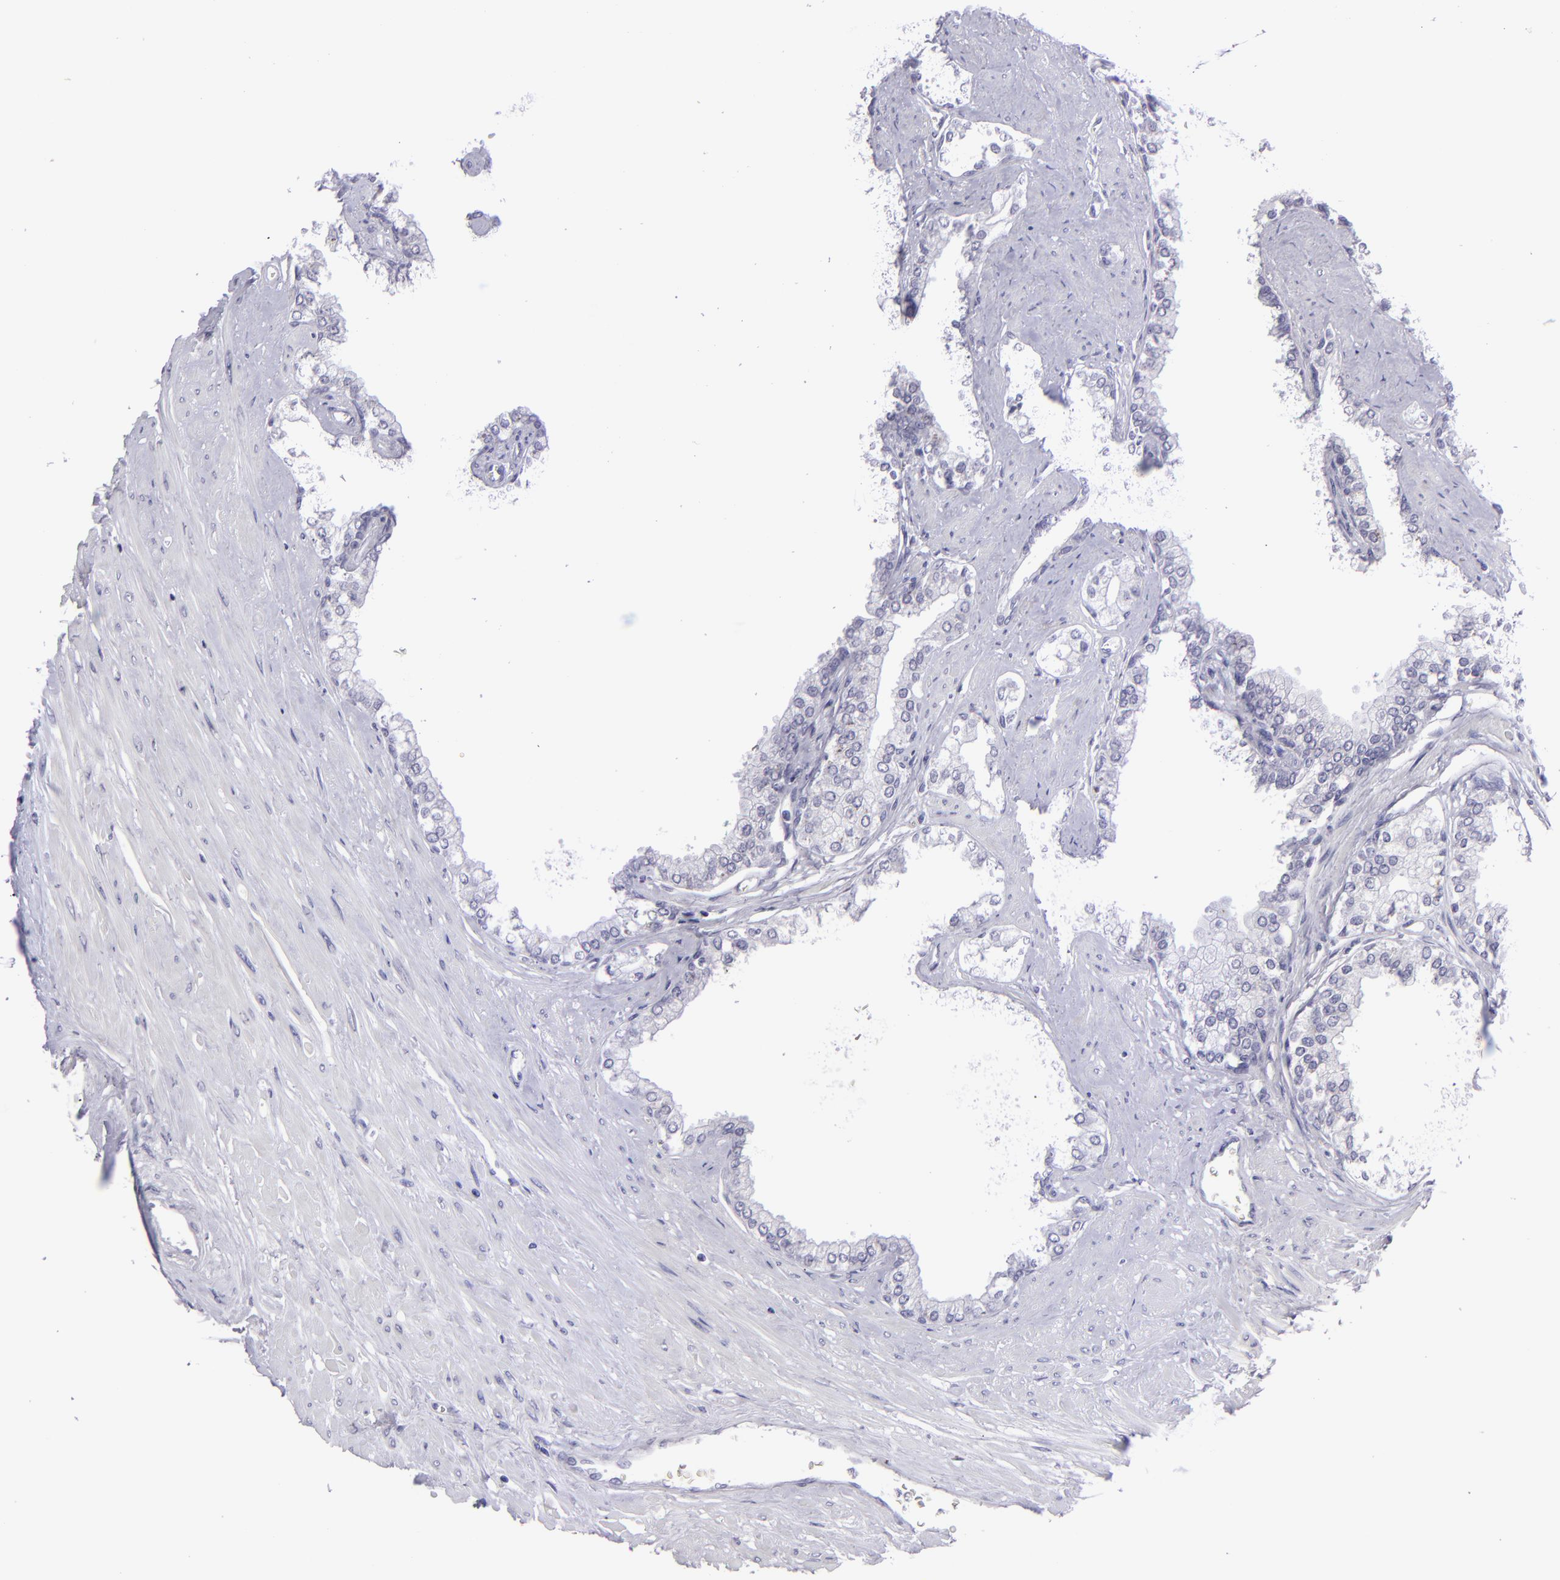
{"staining": {"intensity": "negative", "quantity": "none", "location": "none"}, "tissue": "prostate", "cell_type": "Glandular cells", "image_type": "normal", "snomed": [{"axis": "morphology", "description": "Normal tissue, NOS"}, {"axis": "topography", "description": "Prostate"}], "caption": "Prostate was stained to show a protein in brown. There is no significant positivity in glandular cells. (Immunohistochemistry, brightfield microscopy, high magnification).", "gene": "POU2F2", "patient": {"sex": "male", "age": 60}}